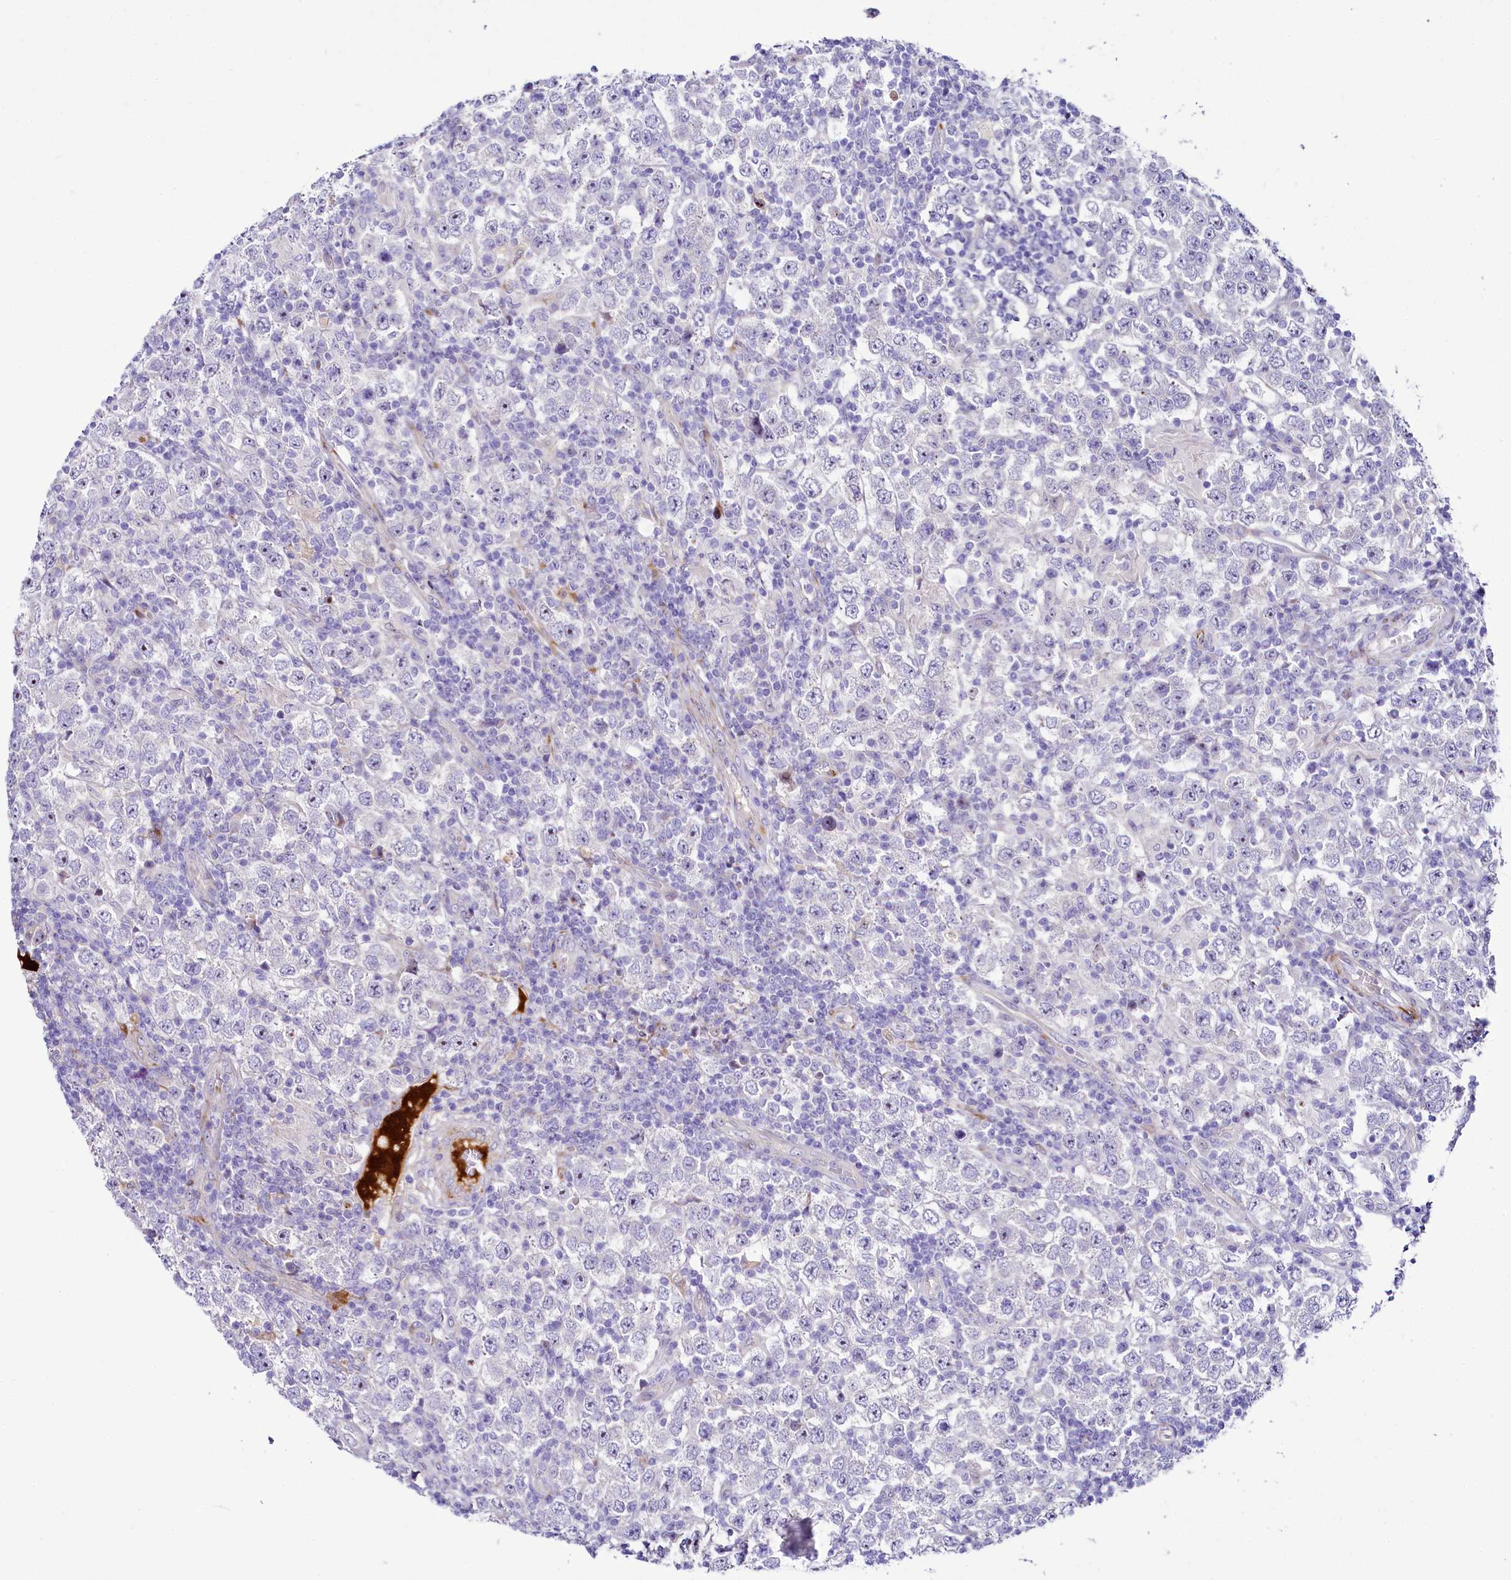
{"staining": {"intensity": "negative", "quantity": "none", "location": "none"}, "tissue": "testis cancer", "cell_type": "Tumor cells", "image_type": "cancer", "snomed": [{"axis": "morphology", "description": "Normal tissue, NOS"}, {"axis": "morphology", "description": "Urothelial carcinoma, High grade"}, {"axis": "morphology", "description": "Seminoma, NOS"}, {"axis": "morphology", "description": "Carcinoma, Embryonal, NOS"}, {"axis": "topography", "description": "Urinary bladder"}, {"axis": "topography", "description": "Testis"}], "caption": "High magnification brightfield microscopy of testis cancer stained with DAB (brown) and counterstained with hematoxylin (blue): tumor cells show no significant staining. Nuclei are stained in blue.", "gene": "SH3TC2", "patient": {"sex": "male", "age": 41}}